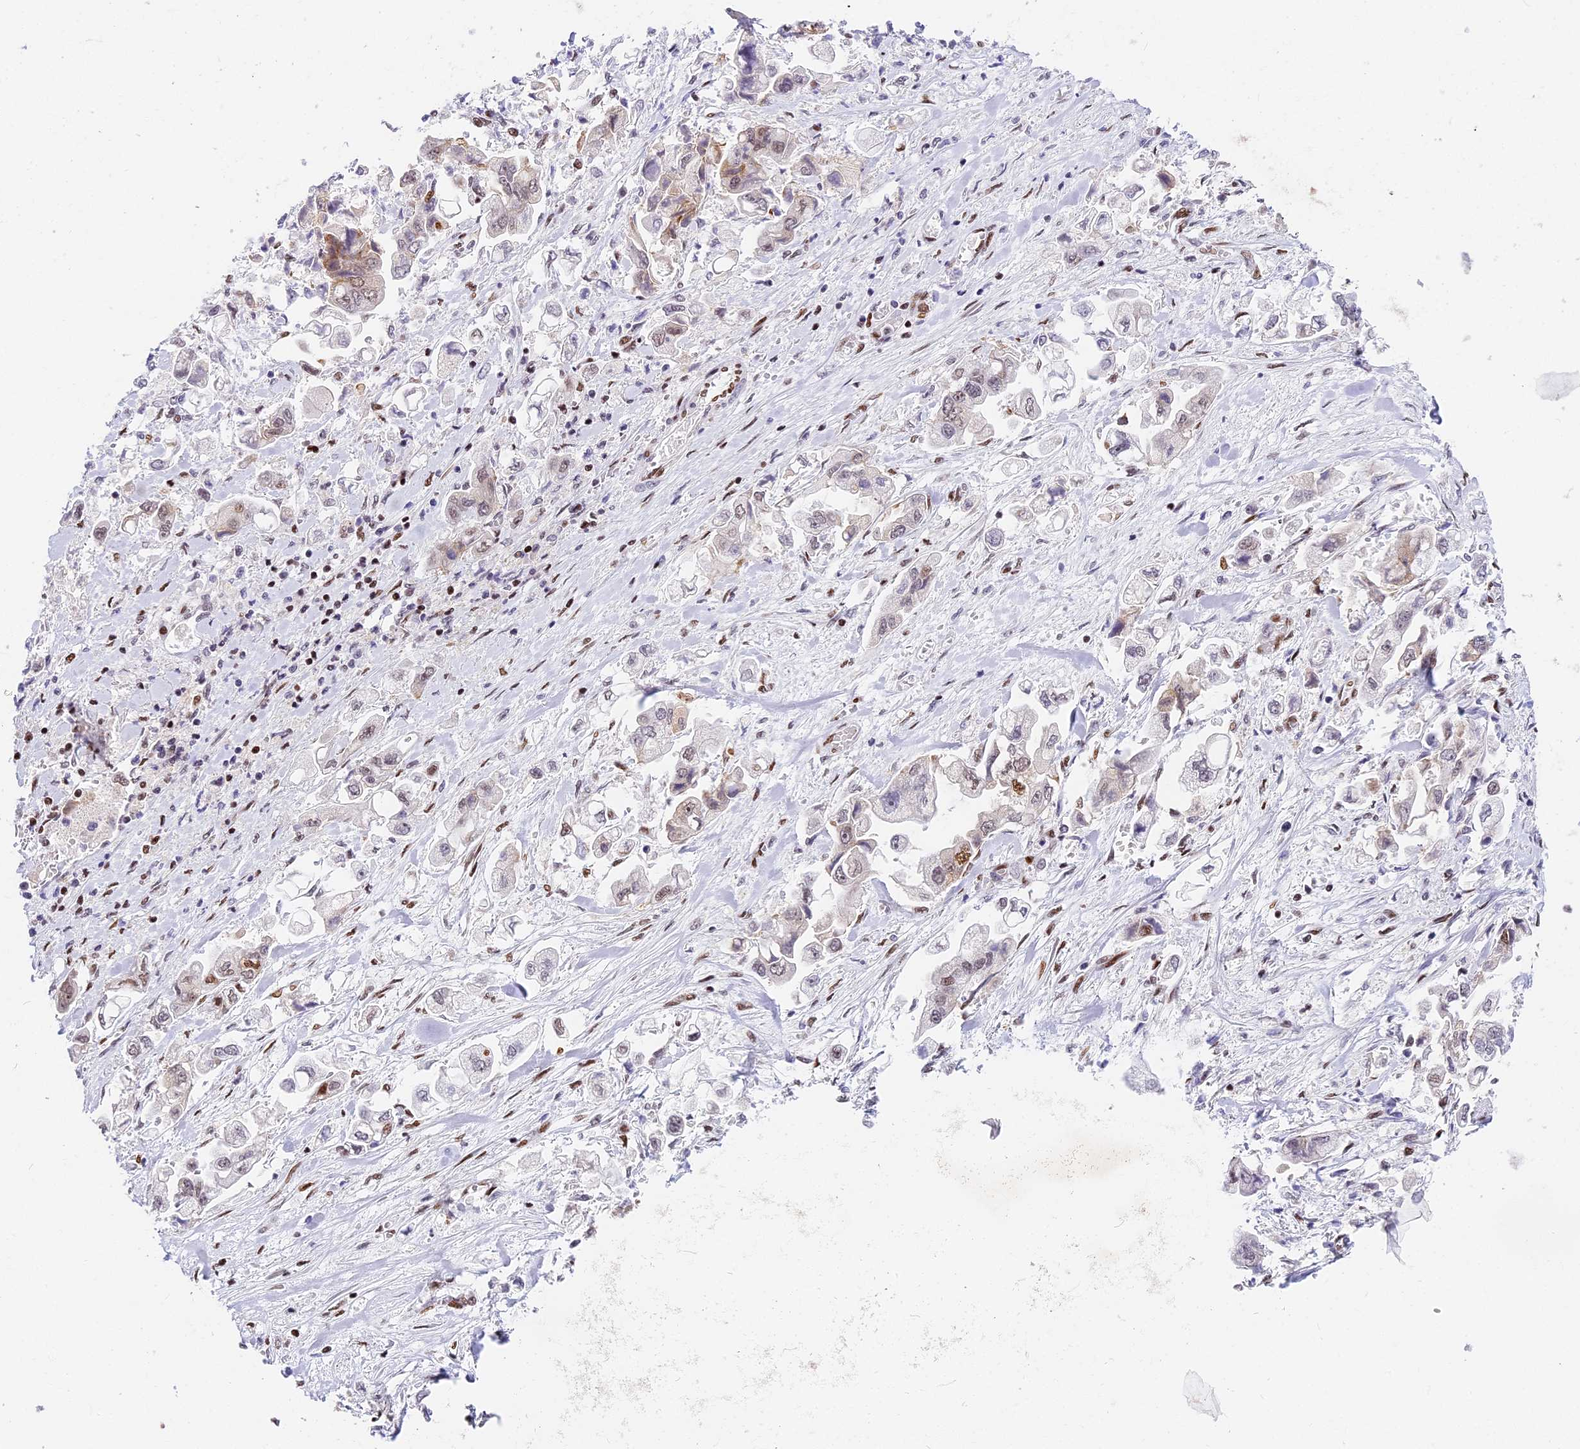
{"staining": {"intensity": "moderate", "quantity": "<25%", "location": "nuclear"}, "tissue": "stomach cancer", "cell_type": "Tumor cells", "image_type": "cancer", "snomed": [{"axis": "morphology", "description": "Adenocarcinoma, NOS"}, {"axis": "topography", "description": "Stomach"}], "caption": "This is an image of IHC staining of stomach cancer (adenocarcinoma), which shows moderate staining in the nuclear of tumor cells.", "gene": "SBNO1", "patient": {"sex": "male", "age": 62}}